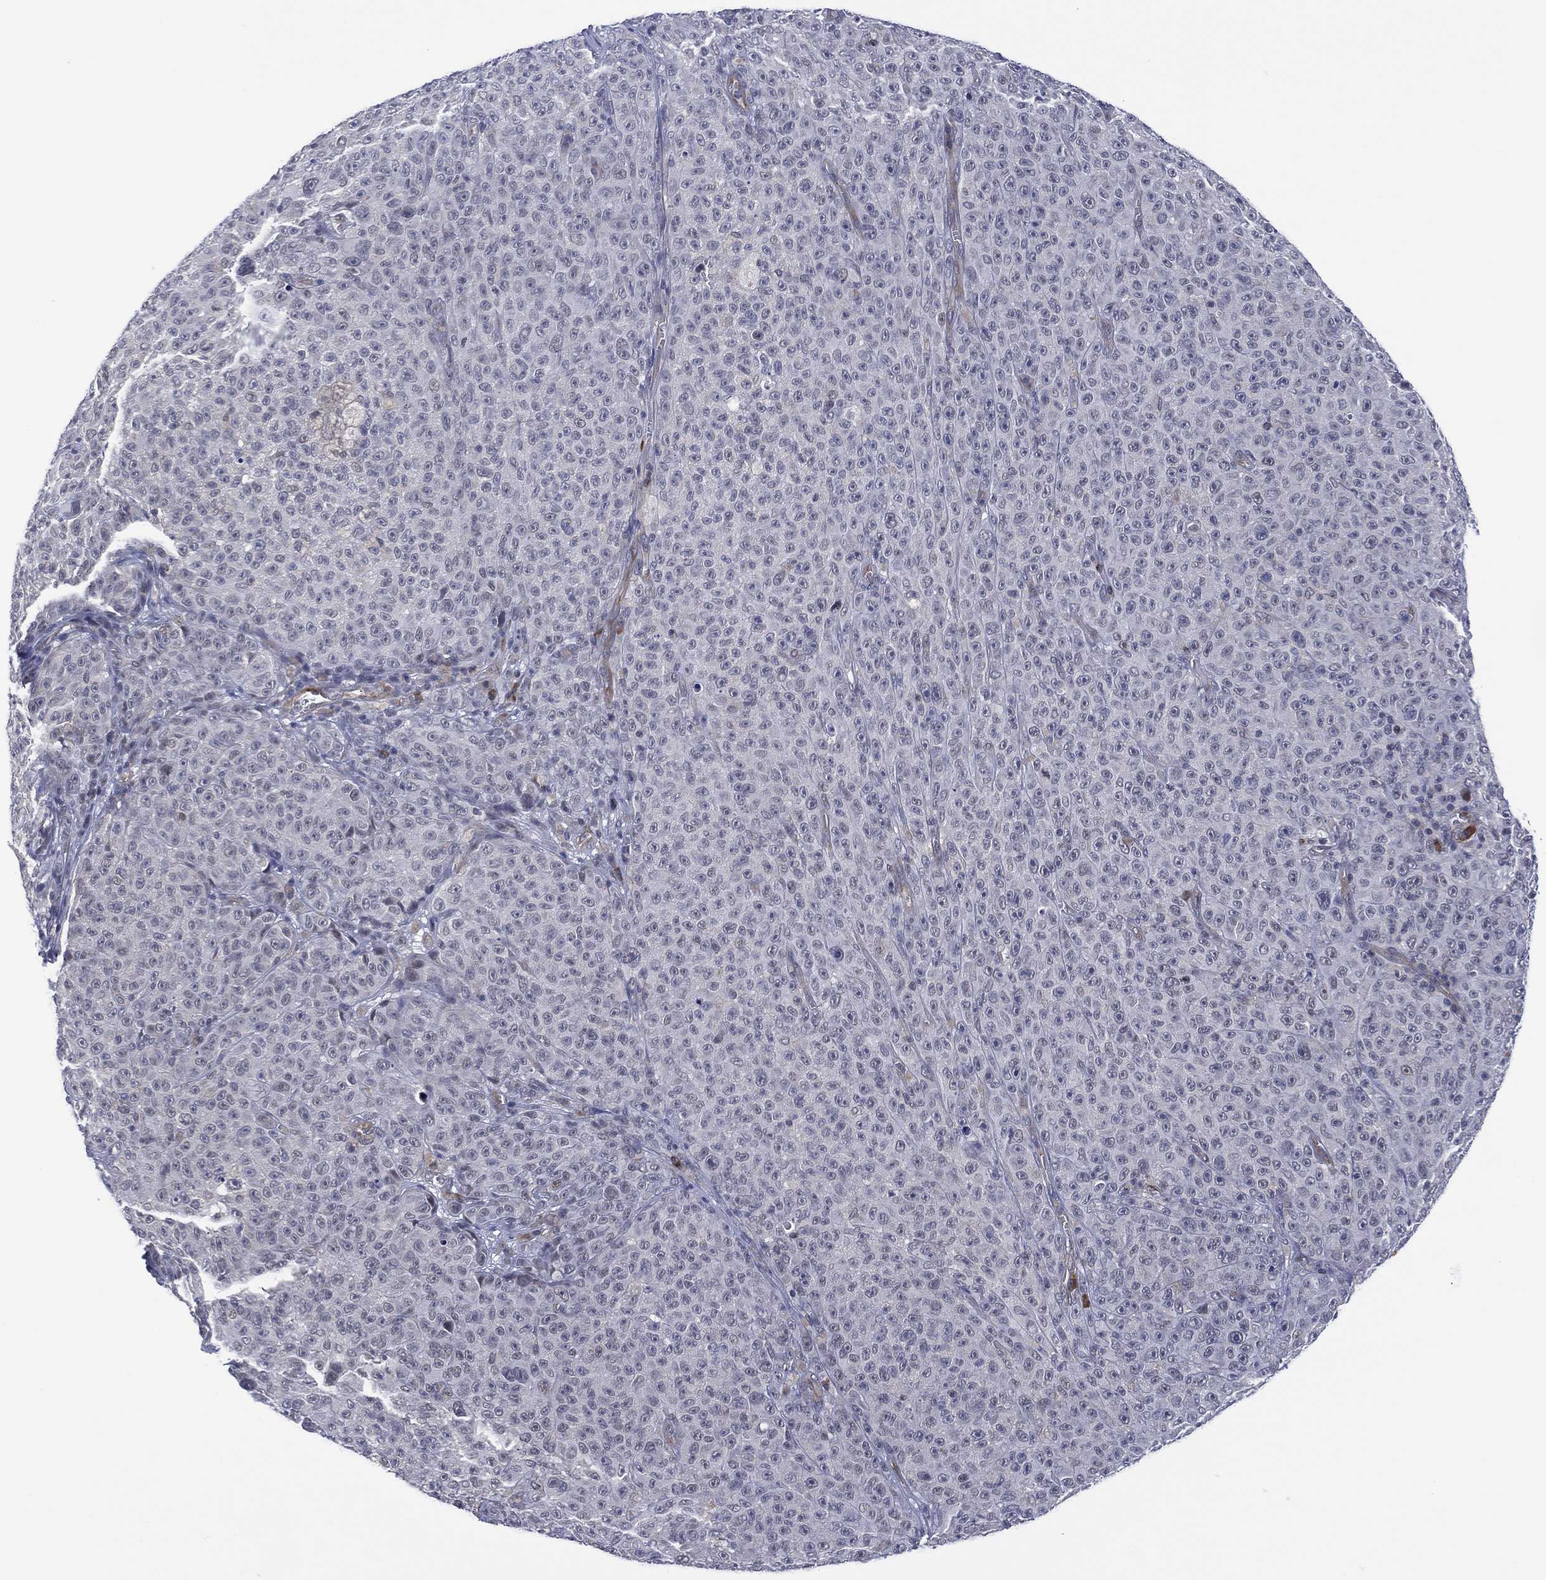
{"staining": {"intensity": "negative", "quantity": "none", "location": "none"}, "tissue": "melanoma", "cell_type": "Tumor cells", "image_type": "cancer", "snomed": [{"axis": "morphology", "description": "Malignant melanoma, NOS"}, {"axis": "topography", "description": "Skin"}], "caption": "Melanoma was stained to show a protein in brown. There is no significant expression in tumor cells.", "gene": "DPP4", "patient": {"sex": "female", "age": 82}}